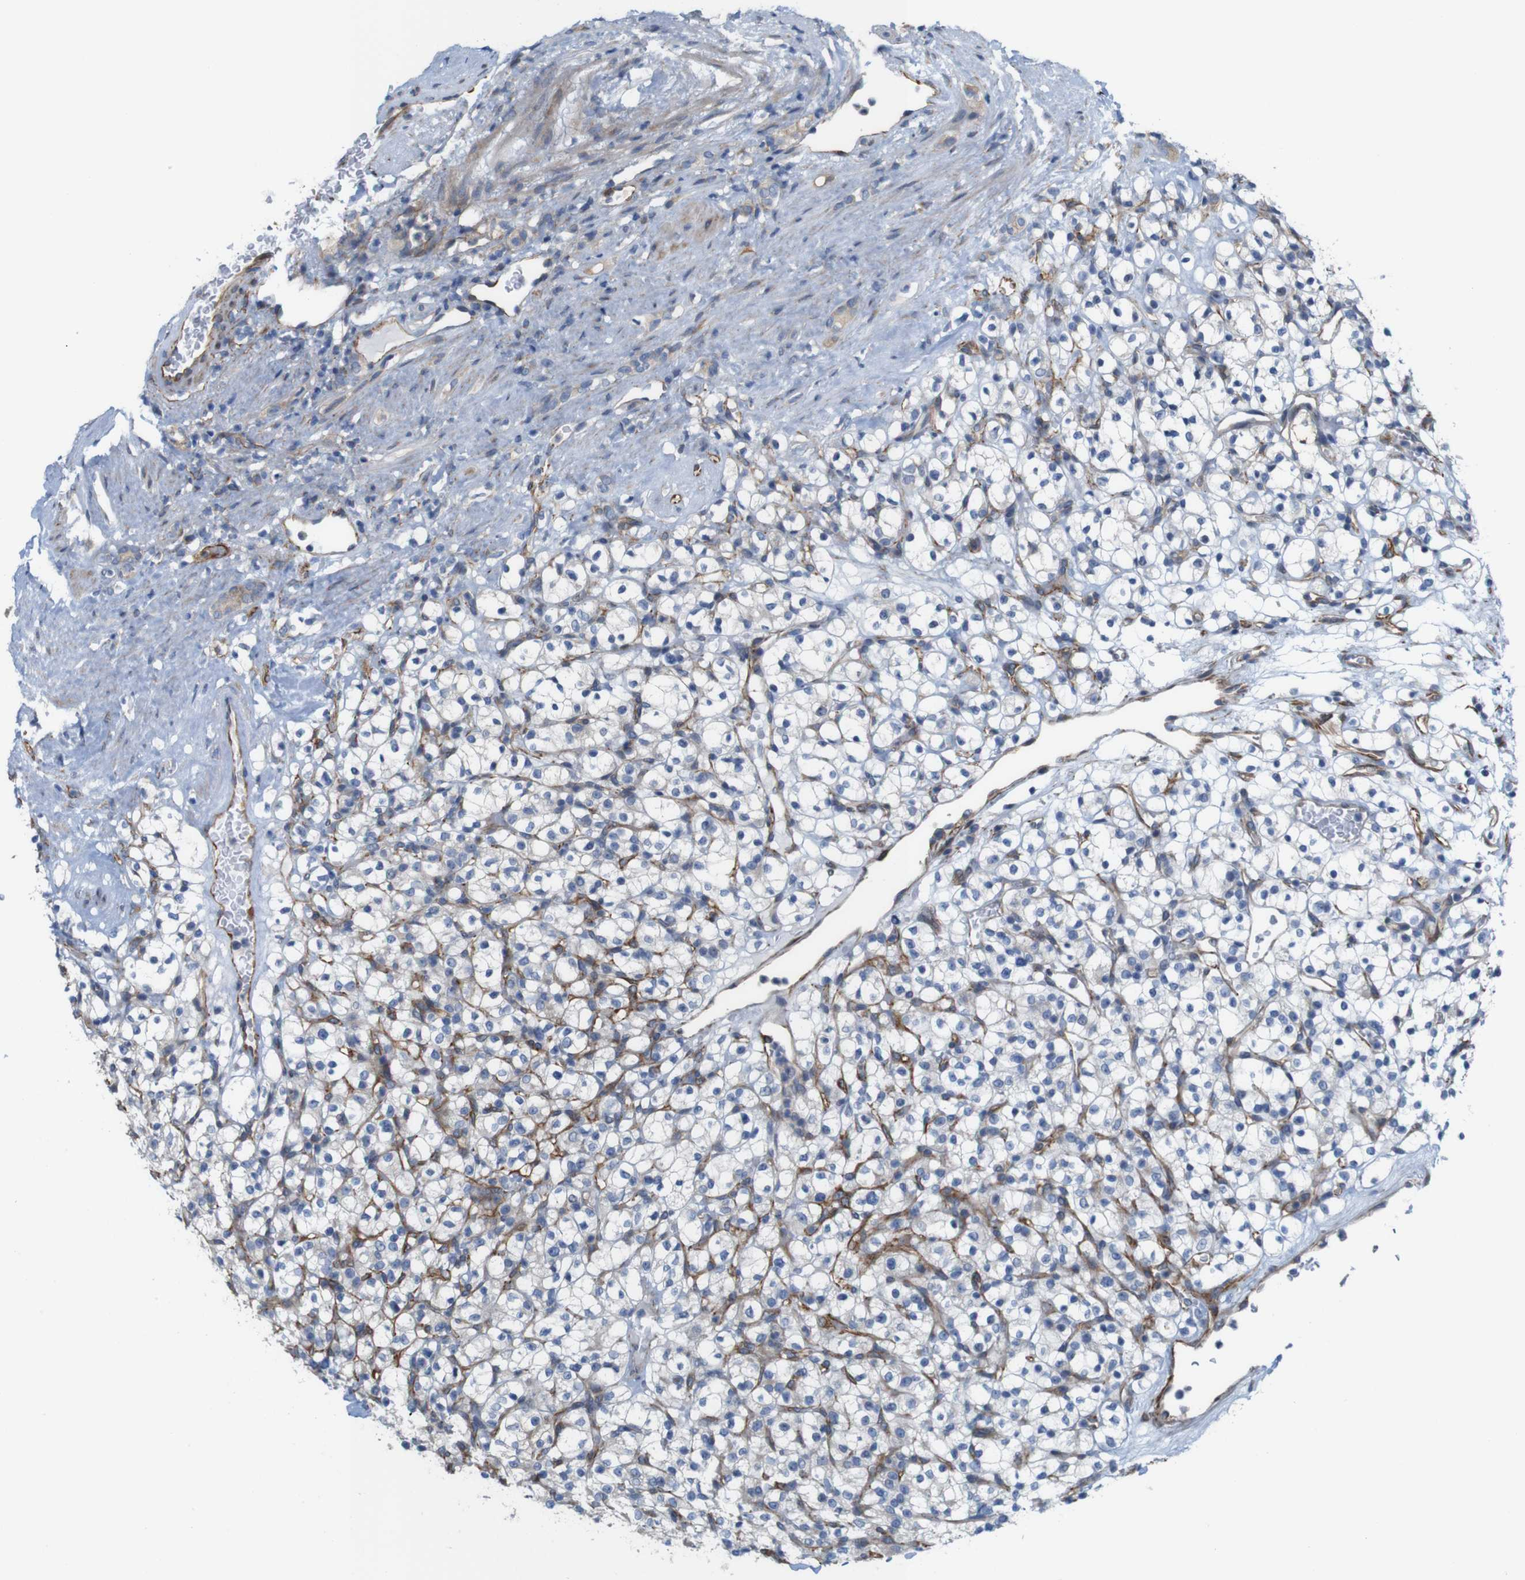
{"staining": {"intensity": "negative", "quantity": "none", "location": "none"}, "tissue": "renal cancer", "cell_type": "Tumor cells", "image_type": "cancer", "snomed": [{"axis": "morphology", "description": "Normal tissue, NOS"}, {"axis": "morphology", "description": "Adenocarcinoma, NOS"}, {"axis": "topography", "description": "Kidney"}], "caption": "IHC of human adenocarcinoma (renal) displays no staining in tumor cells.", "gene": "JPH1", "patient": {"sex": "female", "age": 72}}